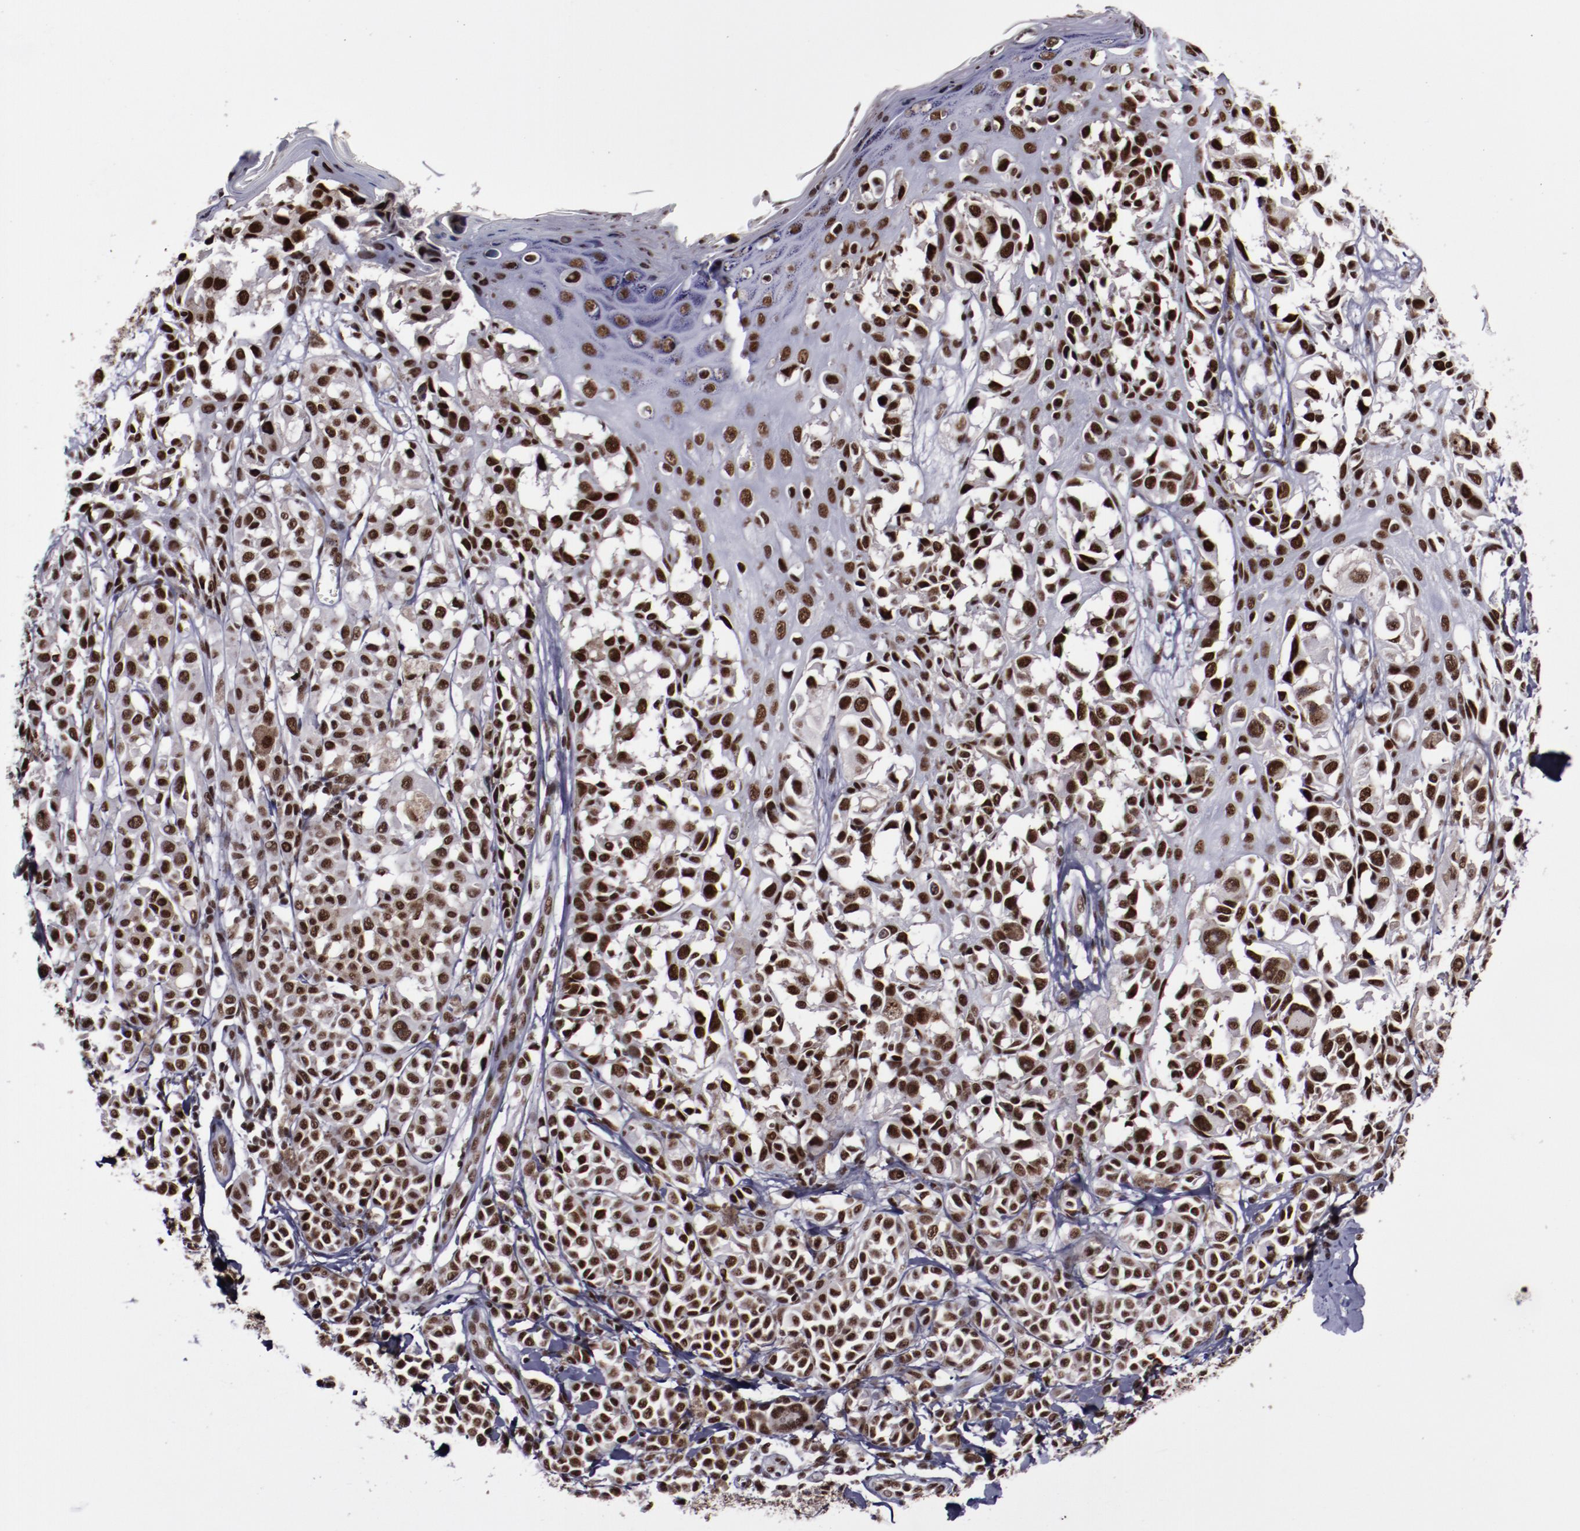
{"staining": {"intensity": "strong", "quantity": ">75%", "location": "nuclear"}, "tissue": "melanoma", "cell_type": "Tumor cells", "image_type": "cancer", "snomed": [{"axis": "morphology", "description": "Malignant melanoma, NOS"}, {"axis": "topography", "description": "Skin"}], "caption": "Immunohistochemical staining of human melanoma reveals high levels of strong nuclear positivity in approximately >75% of tumor cells.", "gene": "ERH", "patient": {"sex": "female", "age": 38}}